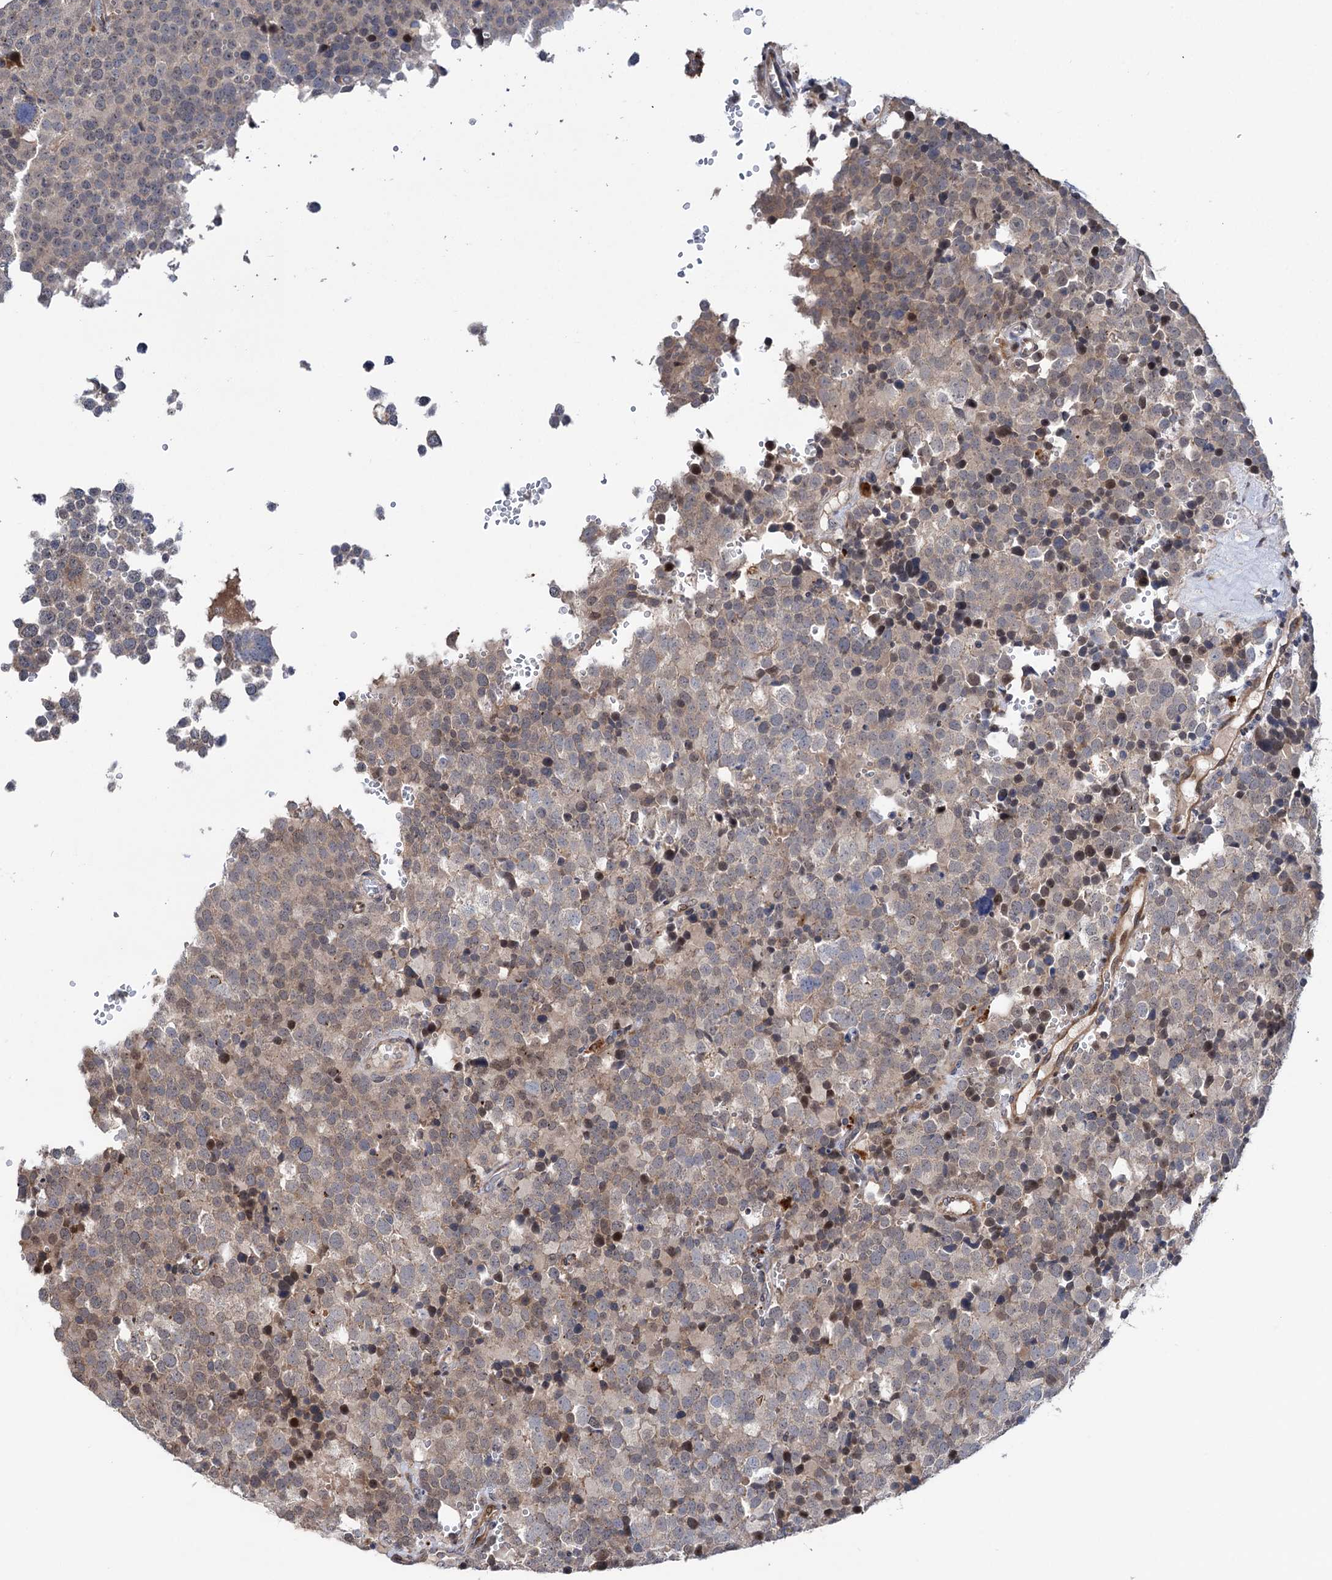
{"staining": {"intensity": "weak", "quantity": "25%-75%", "location": "cytoplasmic/membranous"}, "tissue": "testis cancer", "cell_type": "Tumor cells", "image_type": "cancer", "snomed": [{"axis": "morphology", "description": "Seminoma, NOS"}, {"axis": "topography", "description": "Testis"}], "caption": "IHC (DAB) staining of testis seminoma demonstrates weak cytoplasmic/membranous protein positivity in about 25%-75% of tumor cells. (Stains: DAB (3,3'-diaminobenzidine) in brown, nuclei in blue, Microscopy: brightfield microscopy at high magnification).", "gene": "UBR1", "patient": {"sex": "male", "age": 71}}